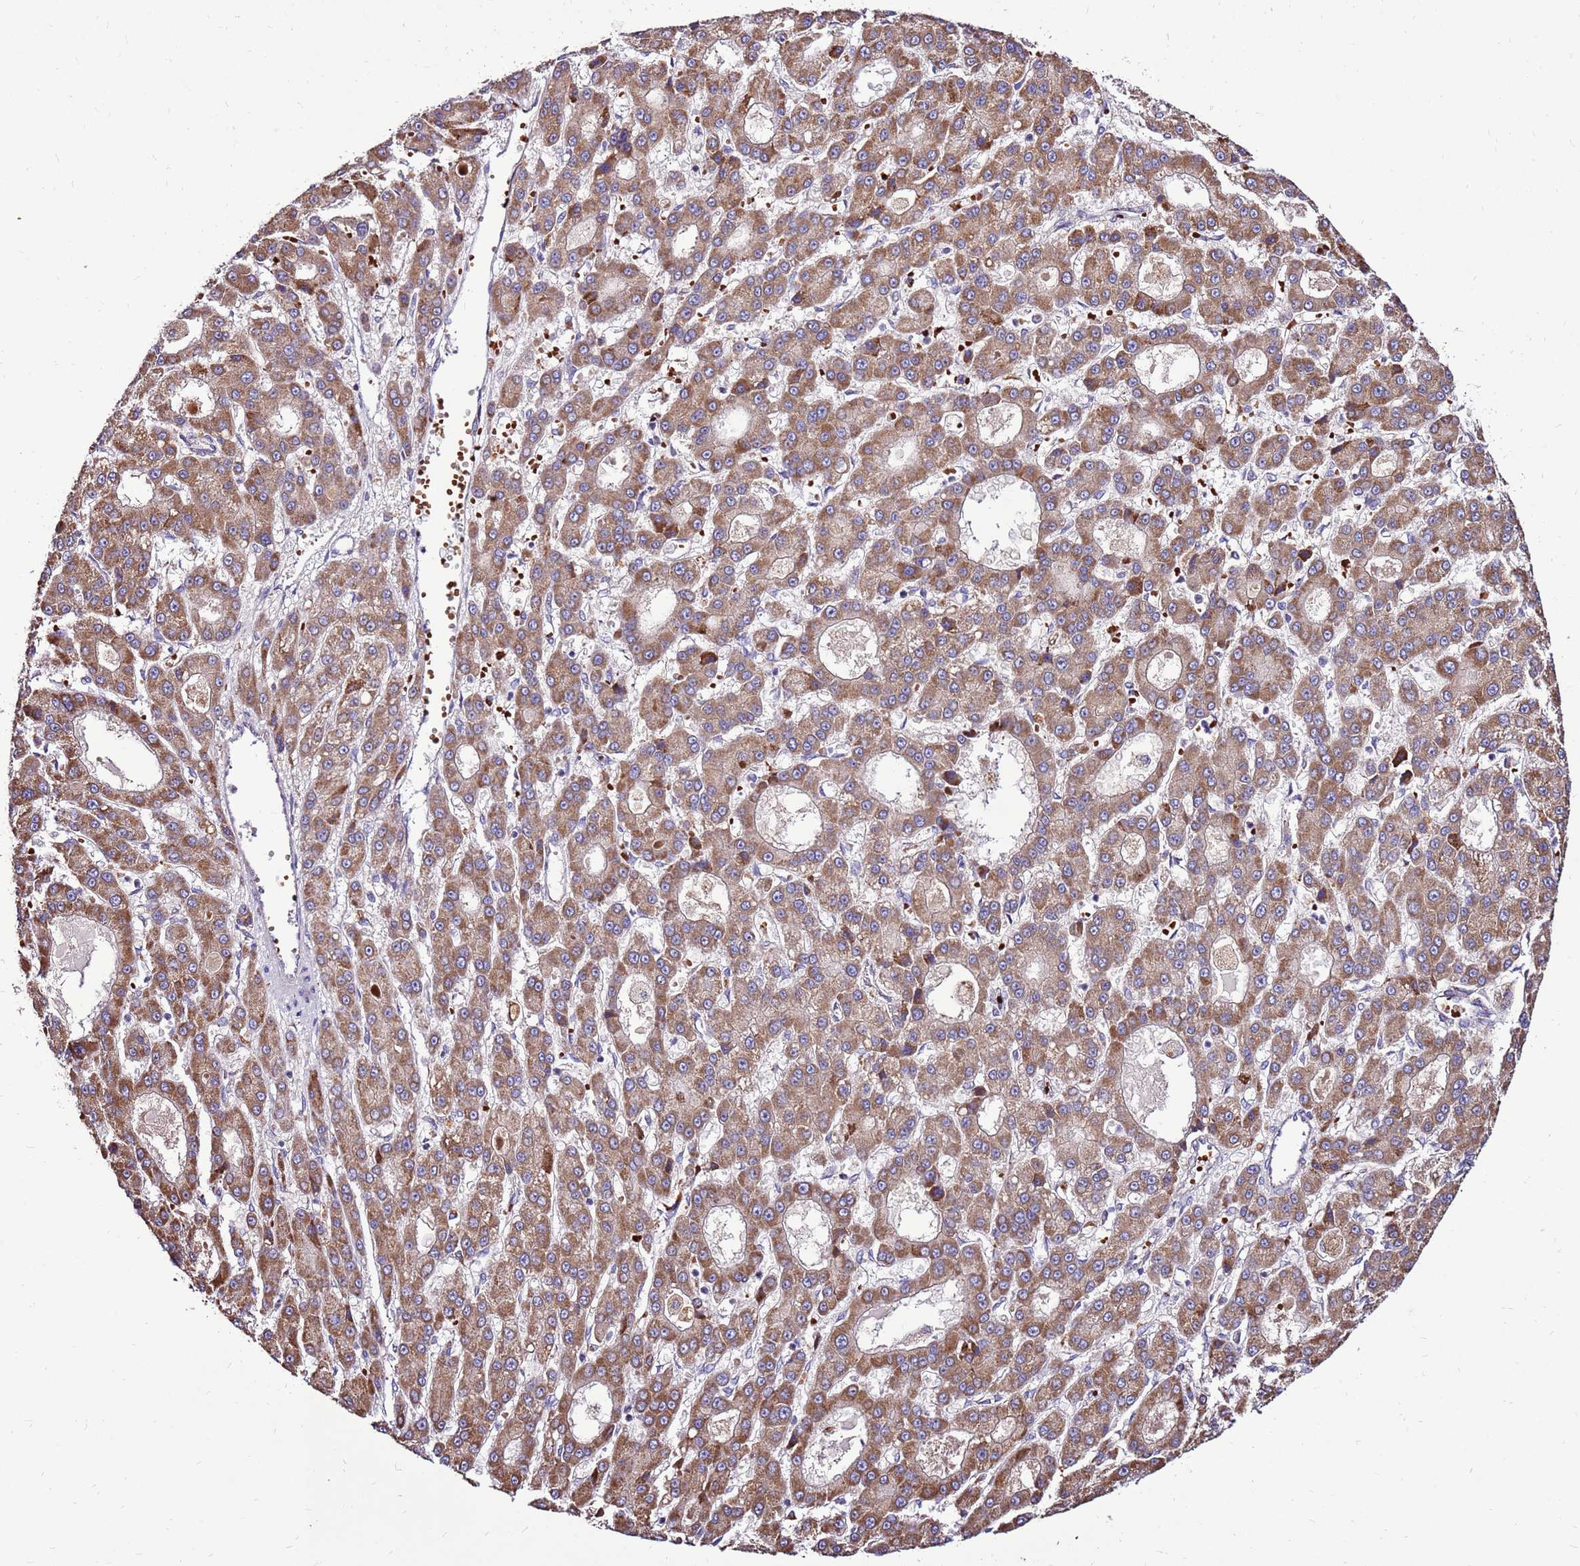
{"staining": {"intensity": "moderate", "quantity": ">75%", "location": "cytoplasmic/membranous"}, "tissue": "liver cancer", "cell_type": "Tumor cells", "image_type": "cancer", "snomed": [{"axis": "morphology", "description": "Carcinoma, Hepatocellular, NOS"}, {"axis": "topography", "description": "Liver"}], "caption": "A brown stain labels moderate cytoplasmic/membranous expression of a protein in human liver cancer (hepatocellular carcinoma) tumor cells. The staining was performed using DAB, with brown indicating positive protein expression. Nuclei are stained blue with hematoxylin.", "gene": "SPSB3", "patient": {"sex": "male", "age": 70}}